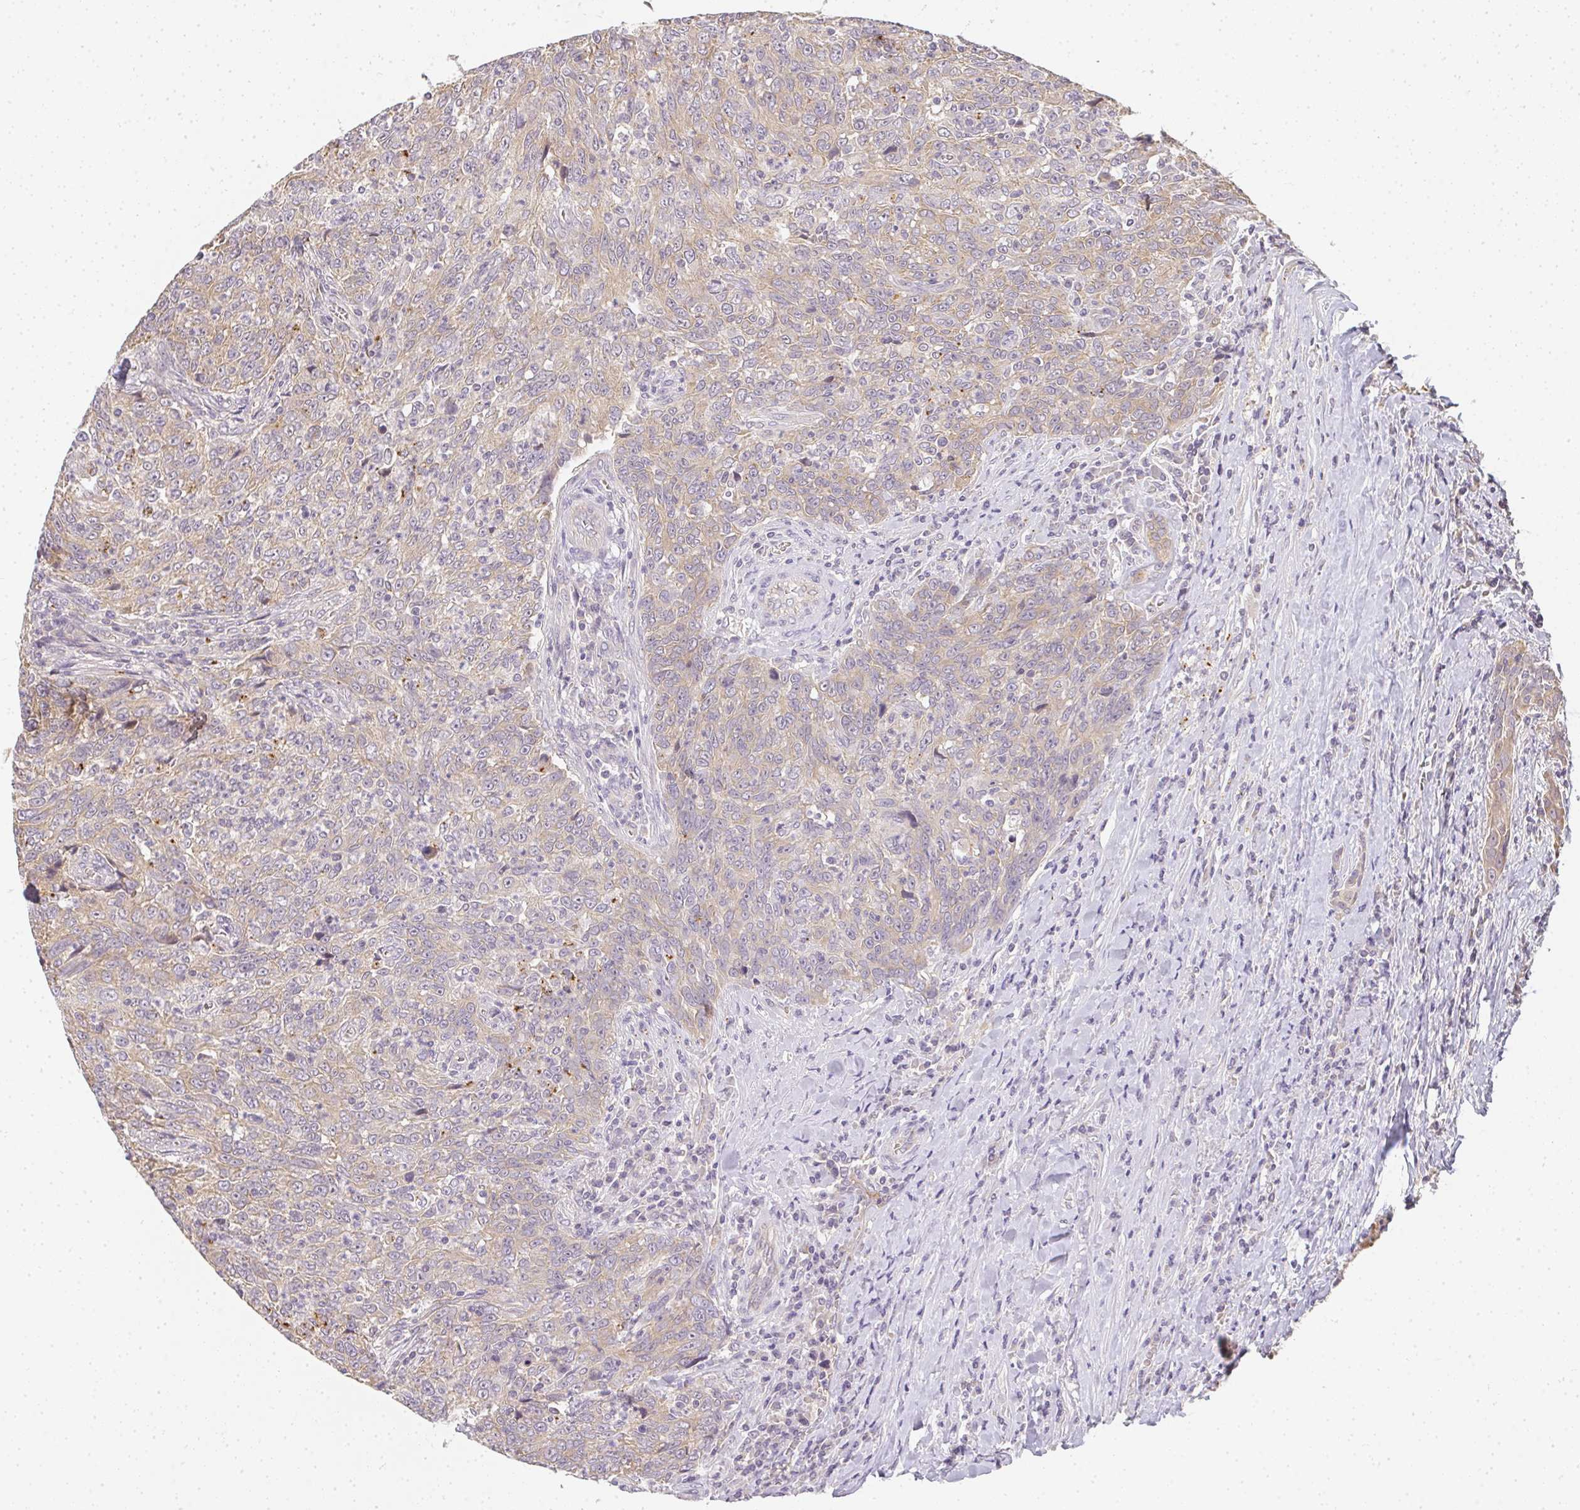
{"staining": {"intensity": "negative", "quantity": "none", "location": "none"}, "tissue": "breast cancer", "cell_type": "Tumor cells", "image_type": "cancer", "snomed": [{"axis": "morphology", "description": "Duct carcinoma"}, {"axis": "topography", "description": "Breast"}], "caption": "This is an IHC histopathology image of intraductal carcinoma (breast). There is no staining in tumor cells.", "gene": "SLC35B3", "patient": {"sex": "female", "age": 50}}